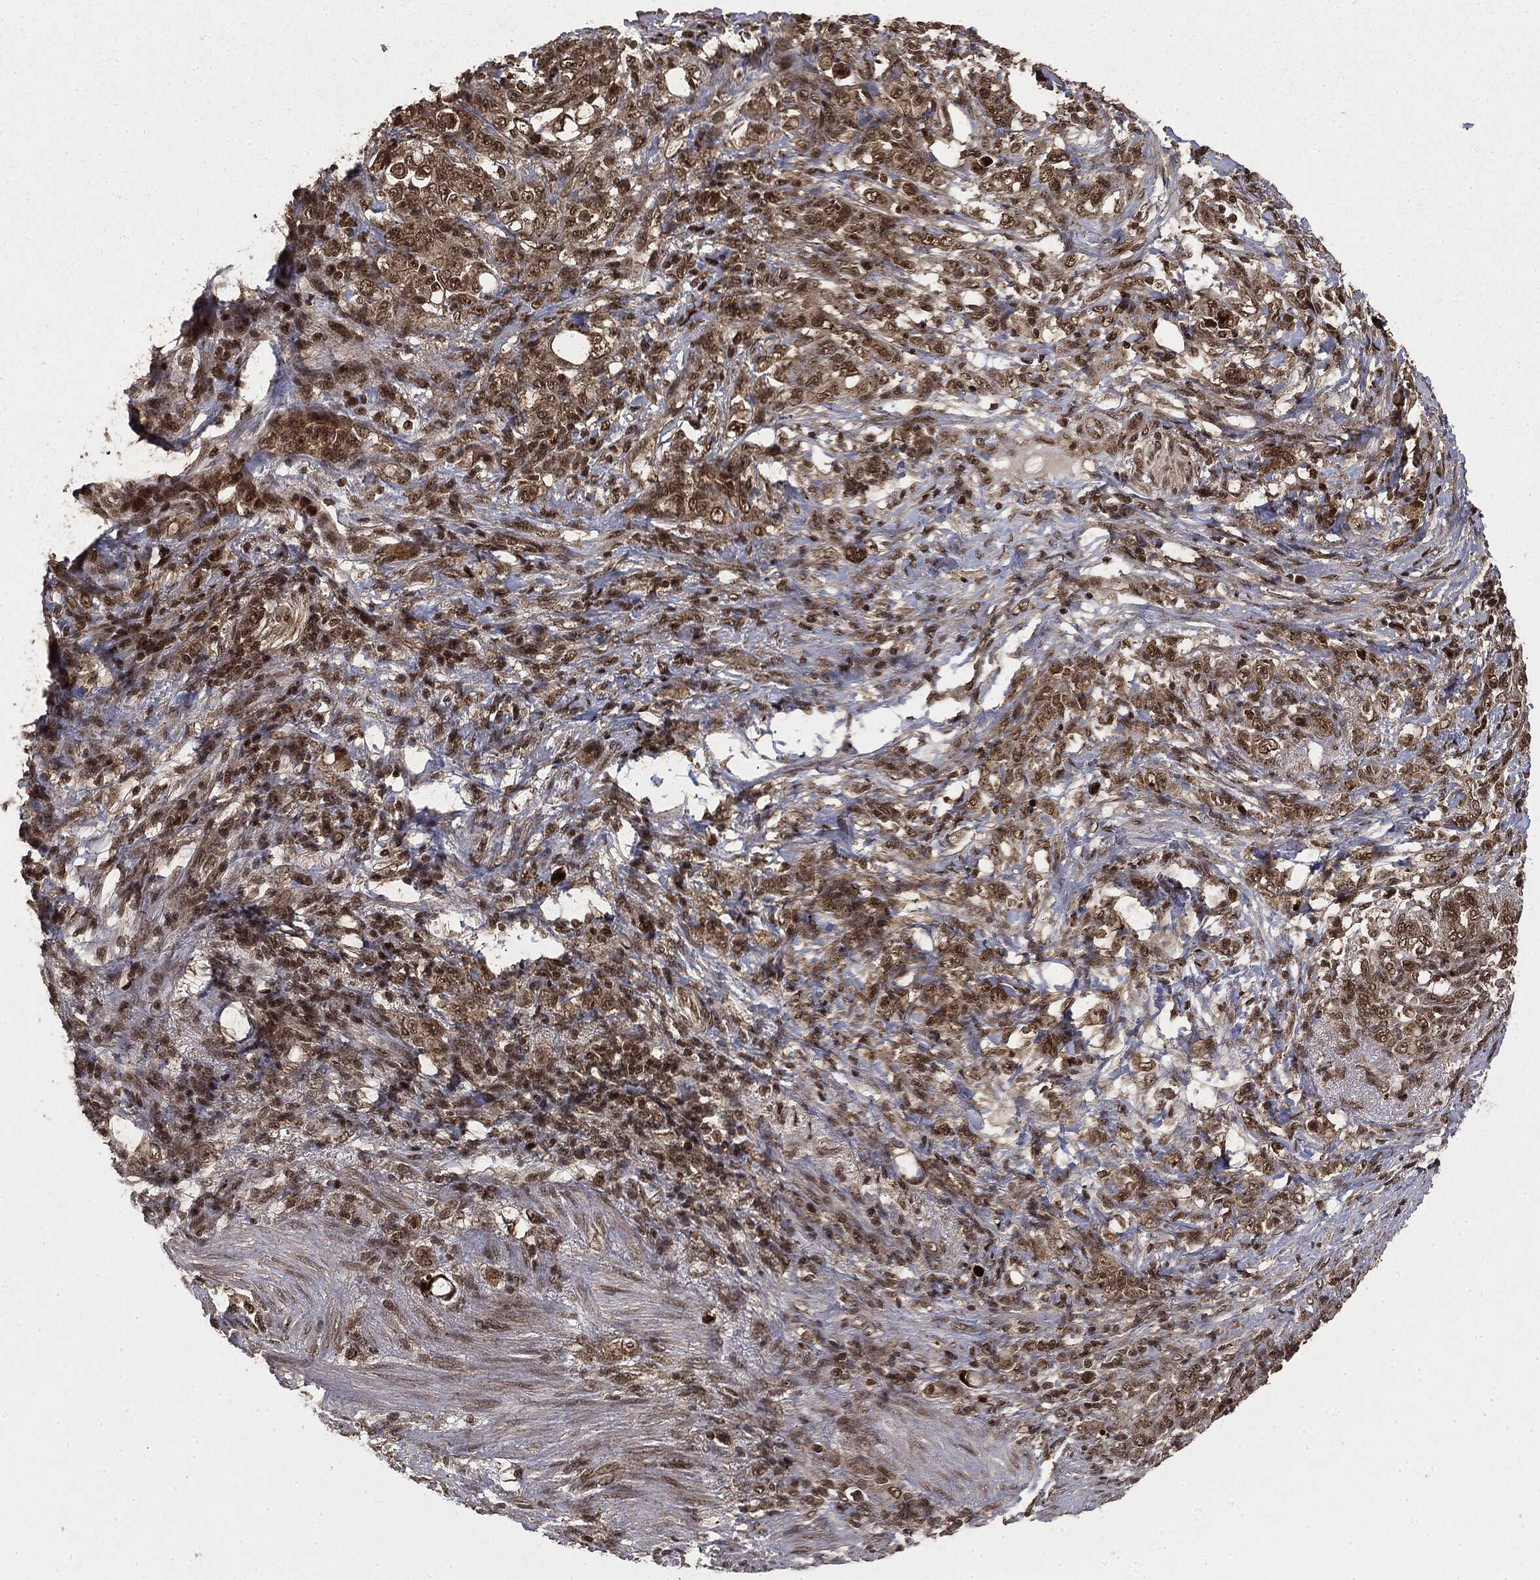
{"staining": {"intensity": "weak", "quantity": ">75%", "location": "cytoplasmic/membranous"}, "tissue": "stomach cancer", "cell_type": "Tumor cells", "image_type": "cancer", "snomed": [{"axis": "morphology", "description": "Normal tissue, NOS"}, {"axis": "morphology", "description": "Adenocarcinoma, NOS"}, {"axis": "topography", "description": "Stomach"}], "caption": "Protein staining of stomach cancer tissue displays weak cytoplasmic/membranous staining in about >75% of tumor cells.", "gene": "CTDP1", "patient": {"sex": "female", "age": 79}}